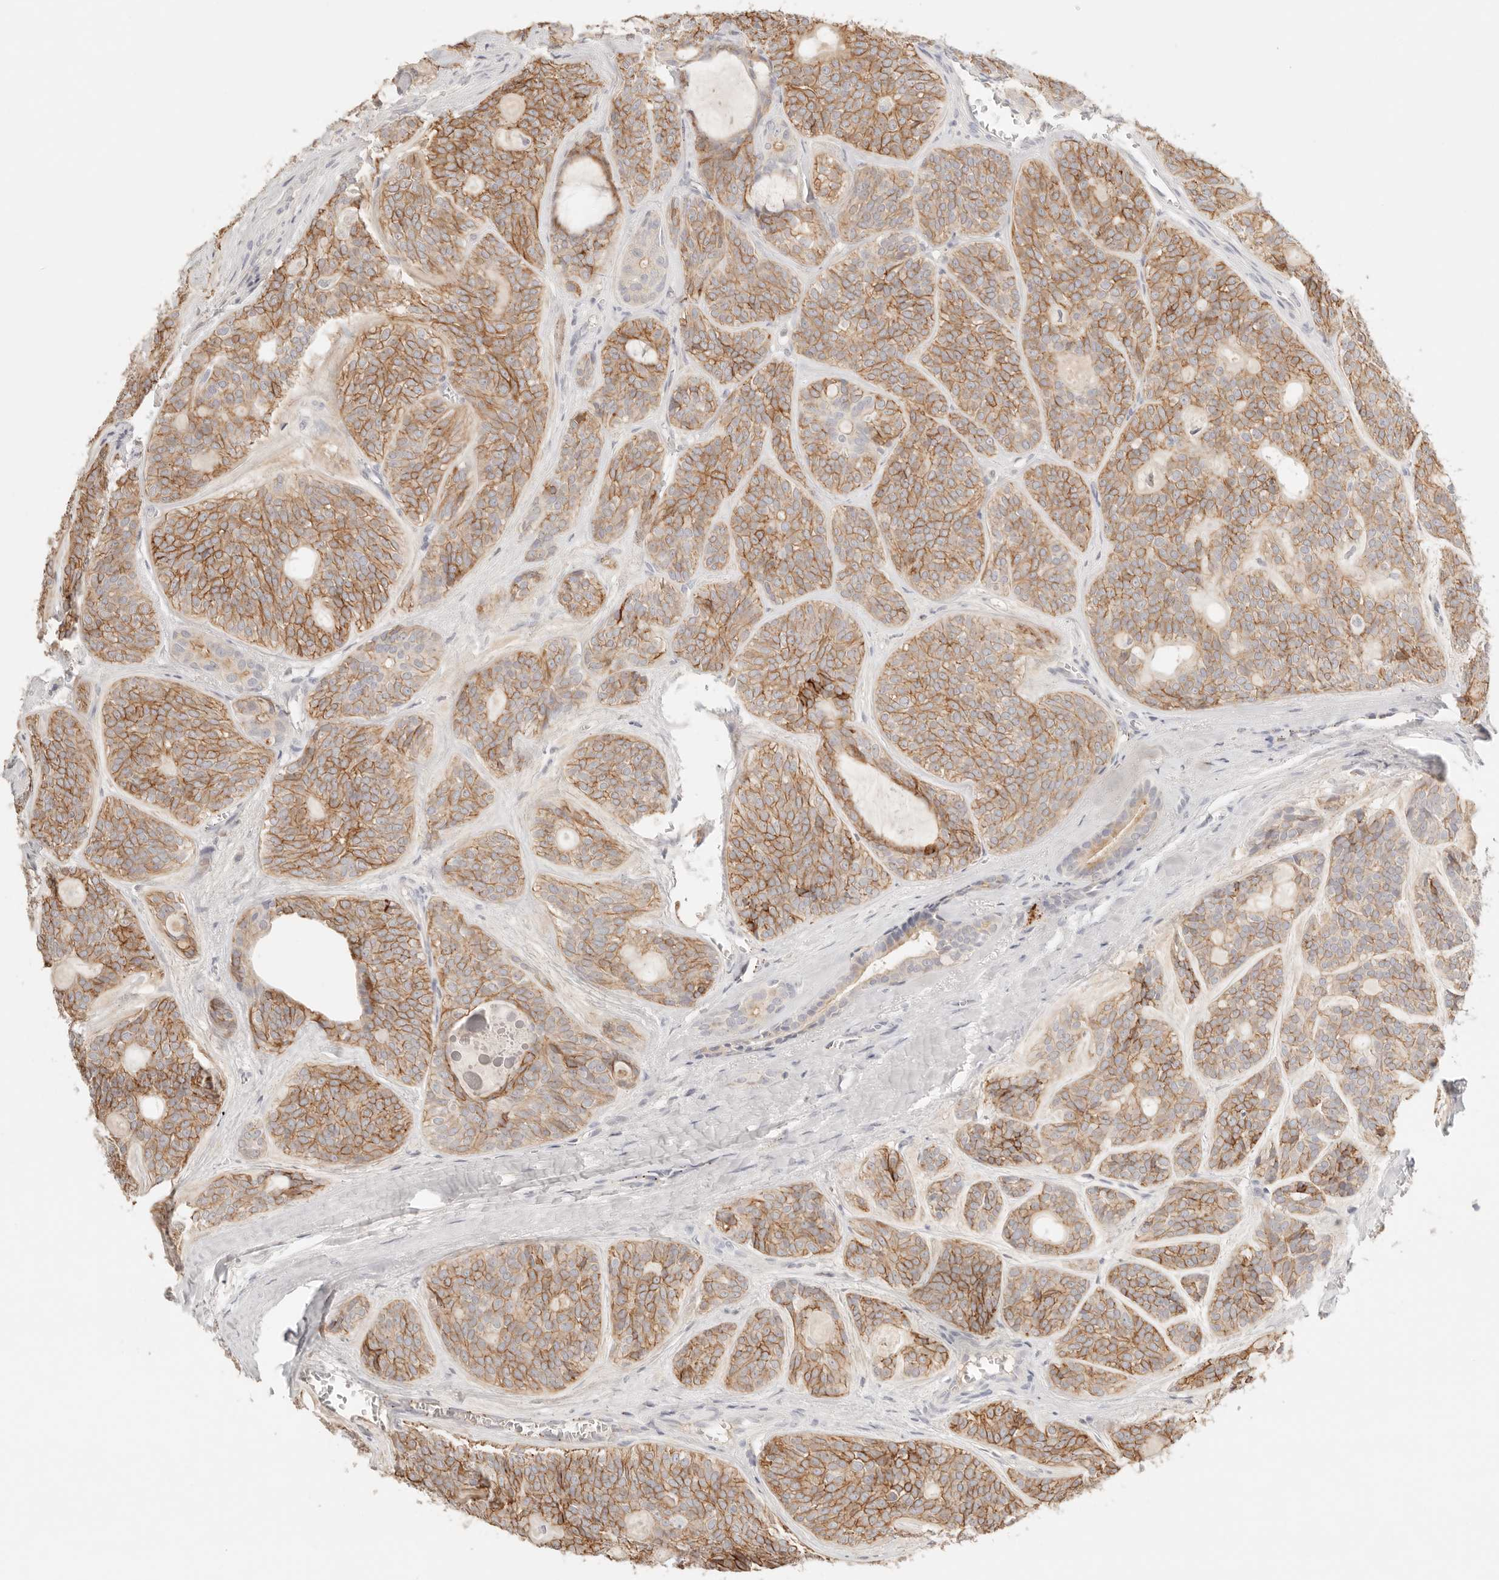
{"staining": {"intensity": "moderate", "quantity": "25%-75%", "location": "cytoplasmic/membranous"}, "tissue": "head and neck cancer", "cell_type": "Tumor cells", "image_type": "cancer", "snomed": [{"axis": "morphology", "description": "Adenocarcinoma, NOS"}, {"axis": "topography", "description": "Head-Neck"}], "caption": "This is a histology image of IHC staining of head and neck cancer, which shows moderate expression in the cytoplasmic/membranous of tumor cells.", "gene": "CEP120", "patient": {"sex": "male", "age": 66}}